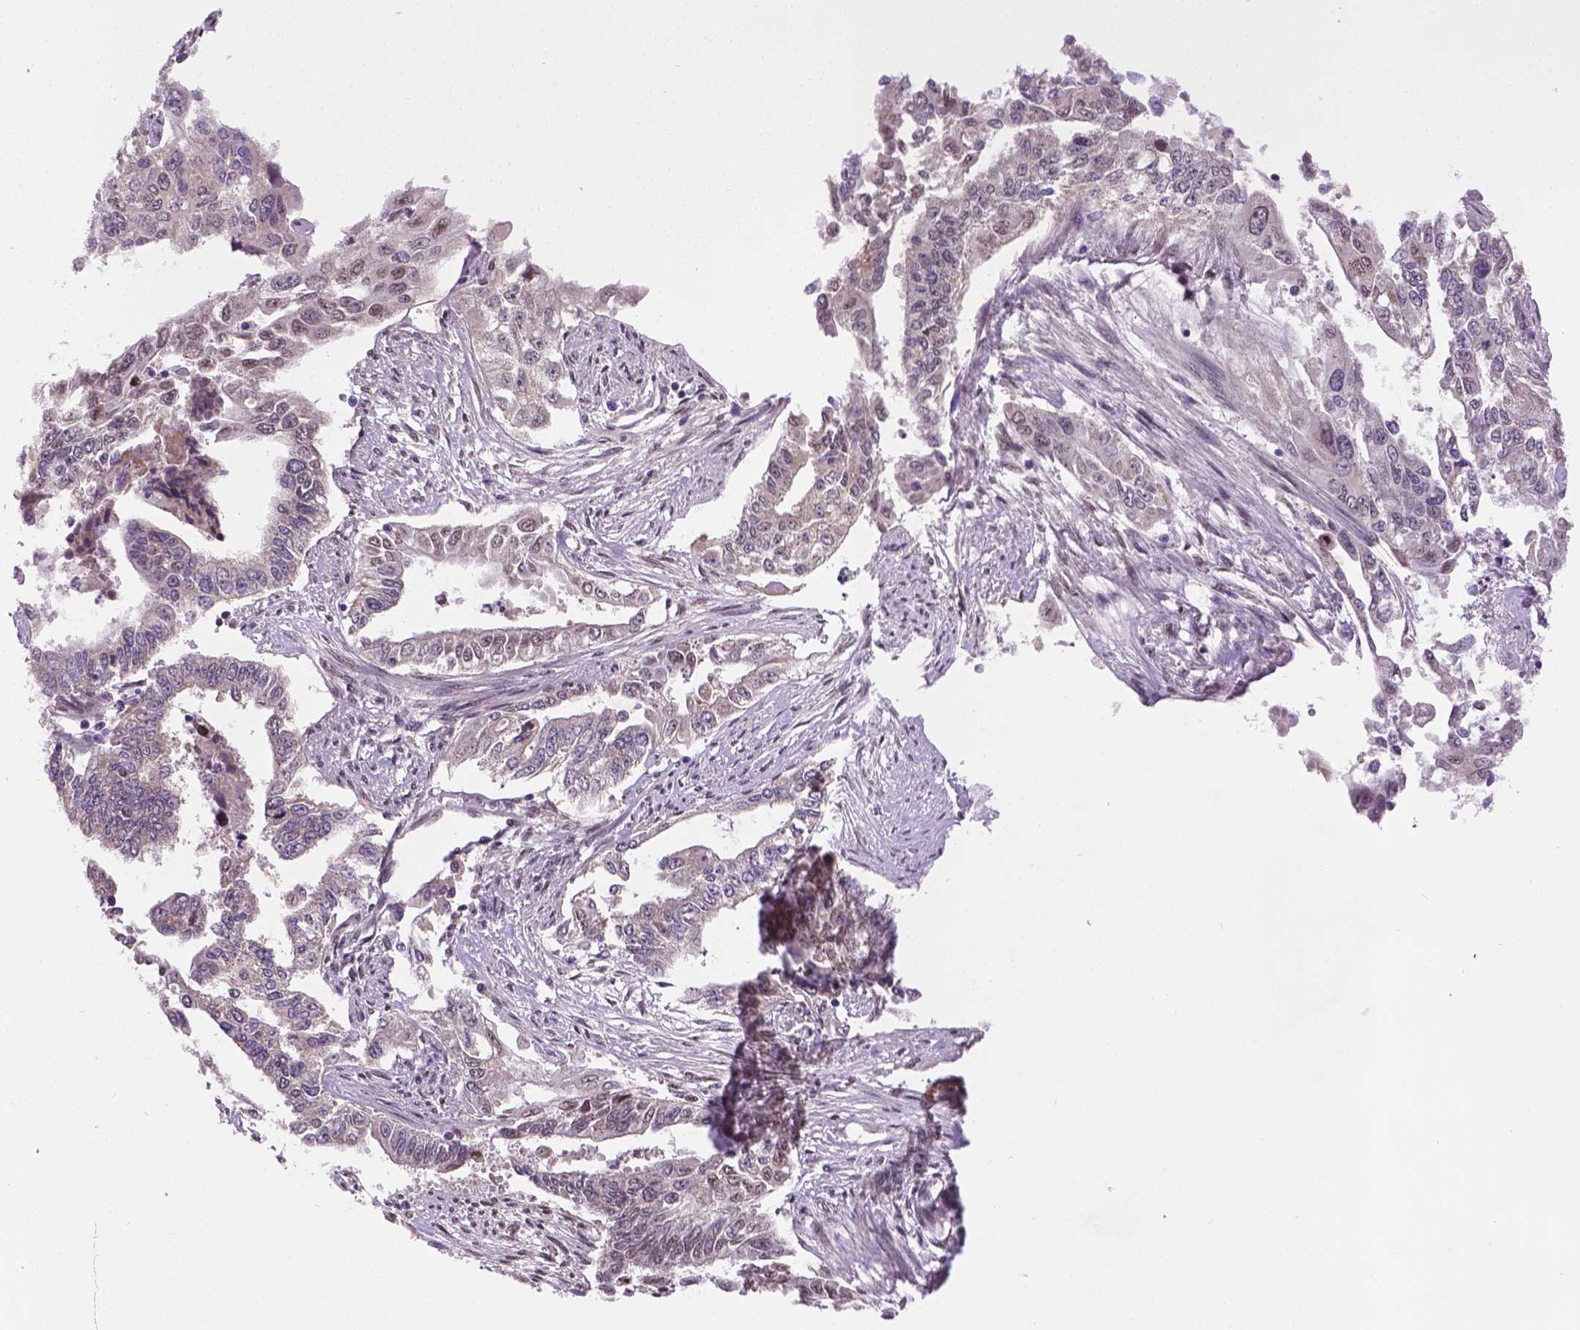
{"staining": {"intensity": "negative", "quantity": "none", "location": "none"}, "tissue": "endometrial cancer", "cell_type": "Tumor cells", "image_type": "cancer", "snomed": [{"axis": "morphology", "description": "Adenocarcinoma, NOS"}, {"axis": "topography", "description": "Uterus"}], "caption": "Adenocarcinoma (endometrial) was stained to show a protein in brown. There is no significant positivity in tumor cells.", "gene": "IRF6", "patient": {"sex": "female", "age": 59}}